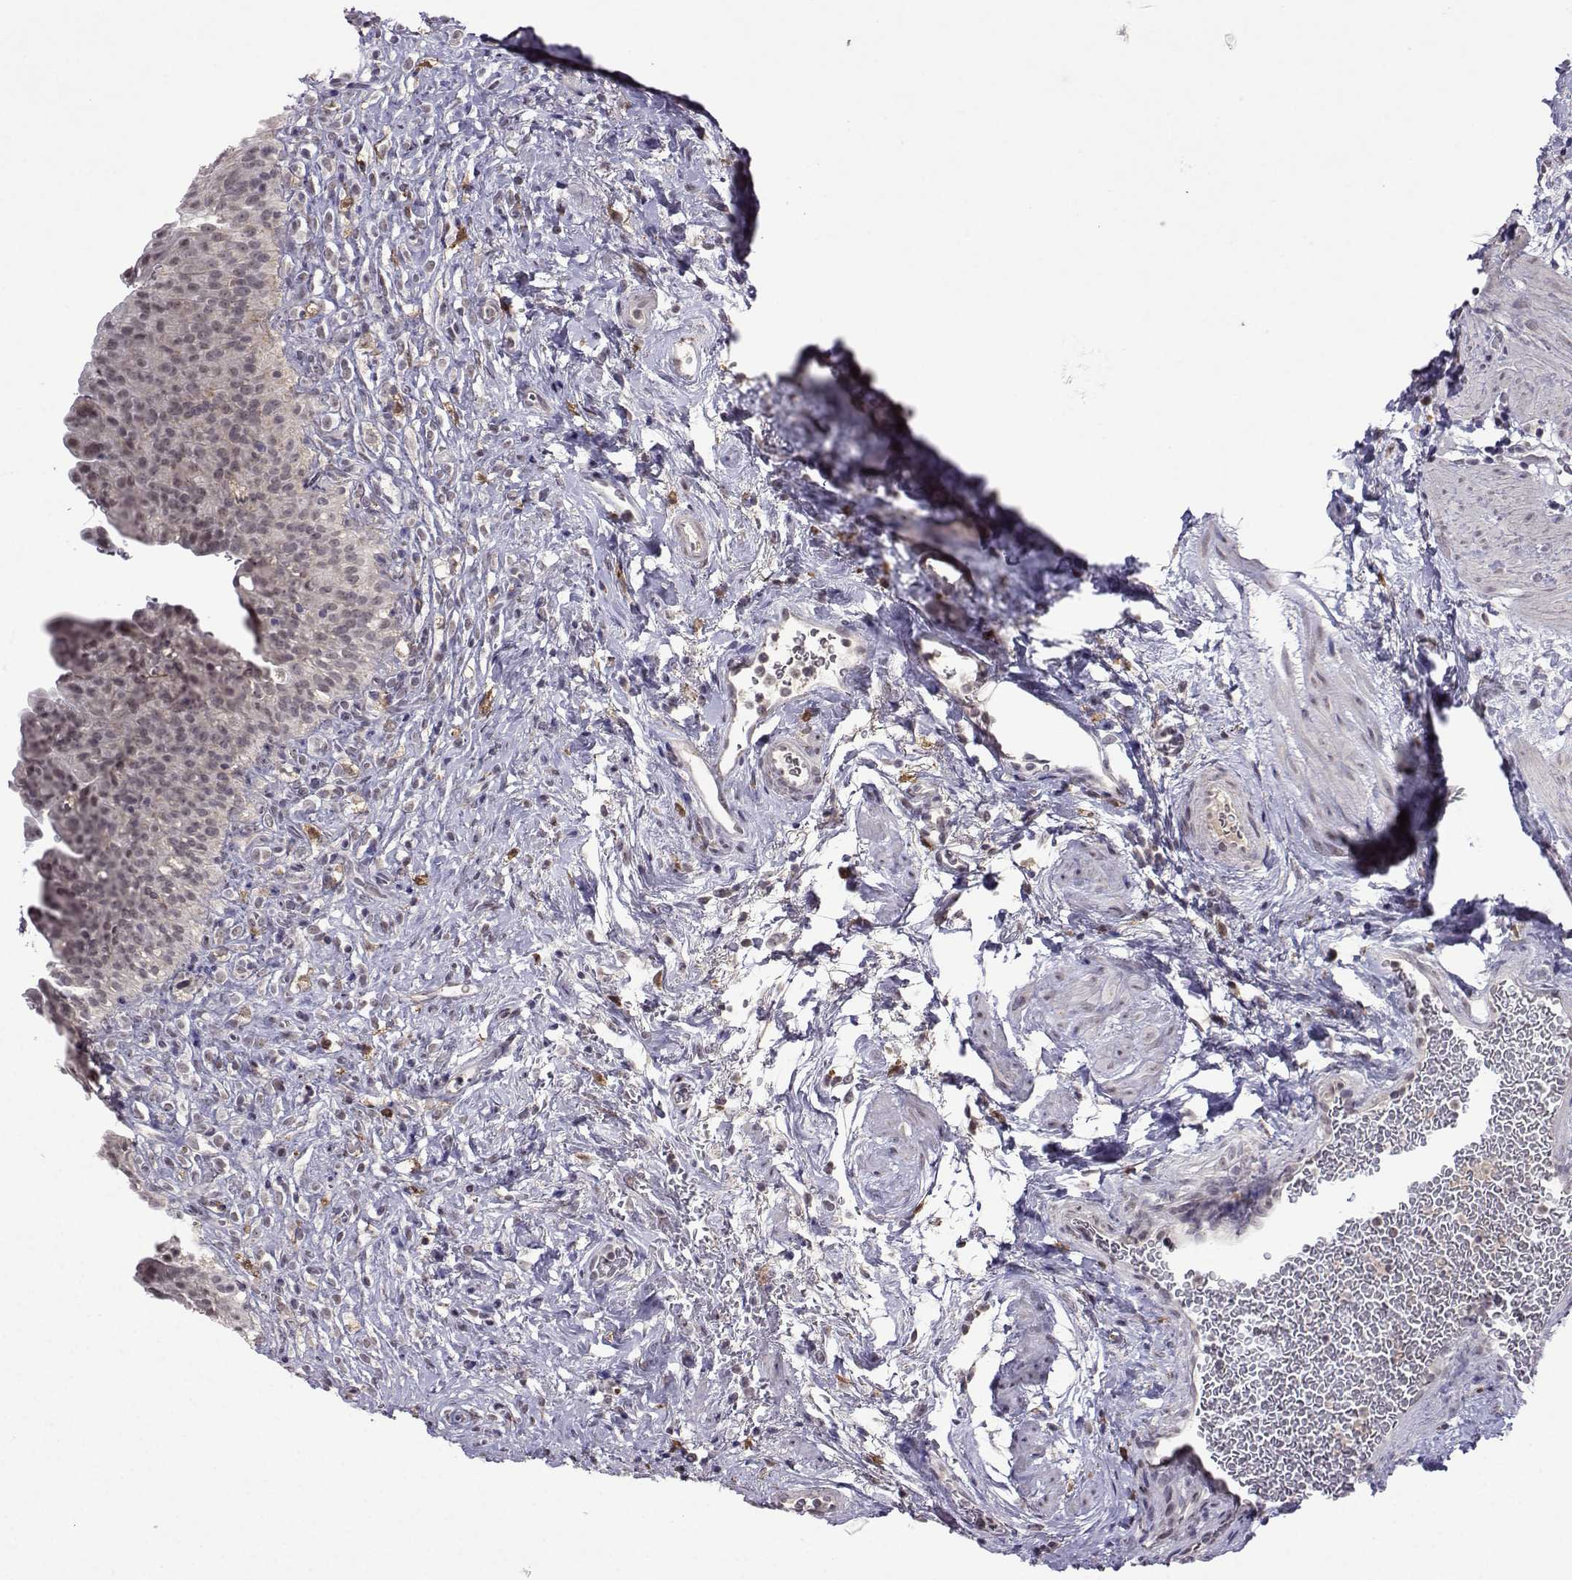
{"staining": {"intensity": "weak", "quantity": "<25%", "location": "cytoplasmic/membranous"}, "tissue": "urinary bladder", "cell_type": "Urothelial cells", "image_type": "normal", "snomed": [{"axis": "morphology", "description": "Normal tissue, NOS"}, {"axis": "topography", "description": "Urinary bladder"}], "caption": "IHC histopathology image of benign urinary bladder: human urinary bladder stained with DAB shows no significant protein staining in urothelial cells.", "gene": "CCL28", "patient": {"sex": "male", "age": 76}}